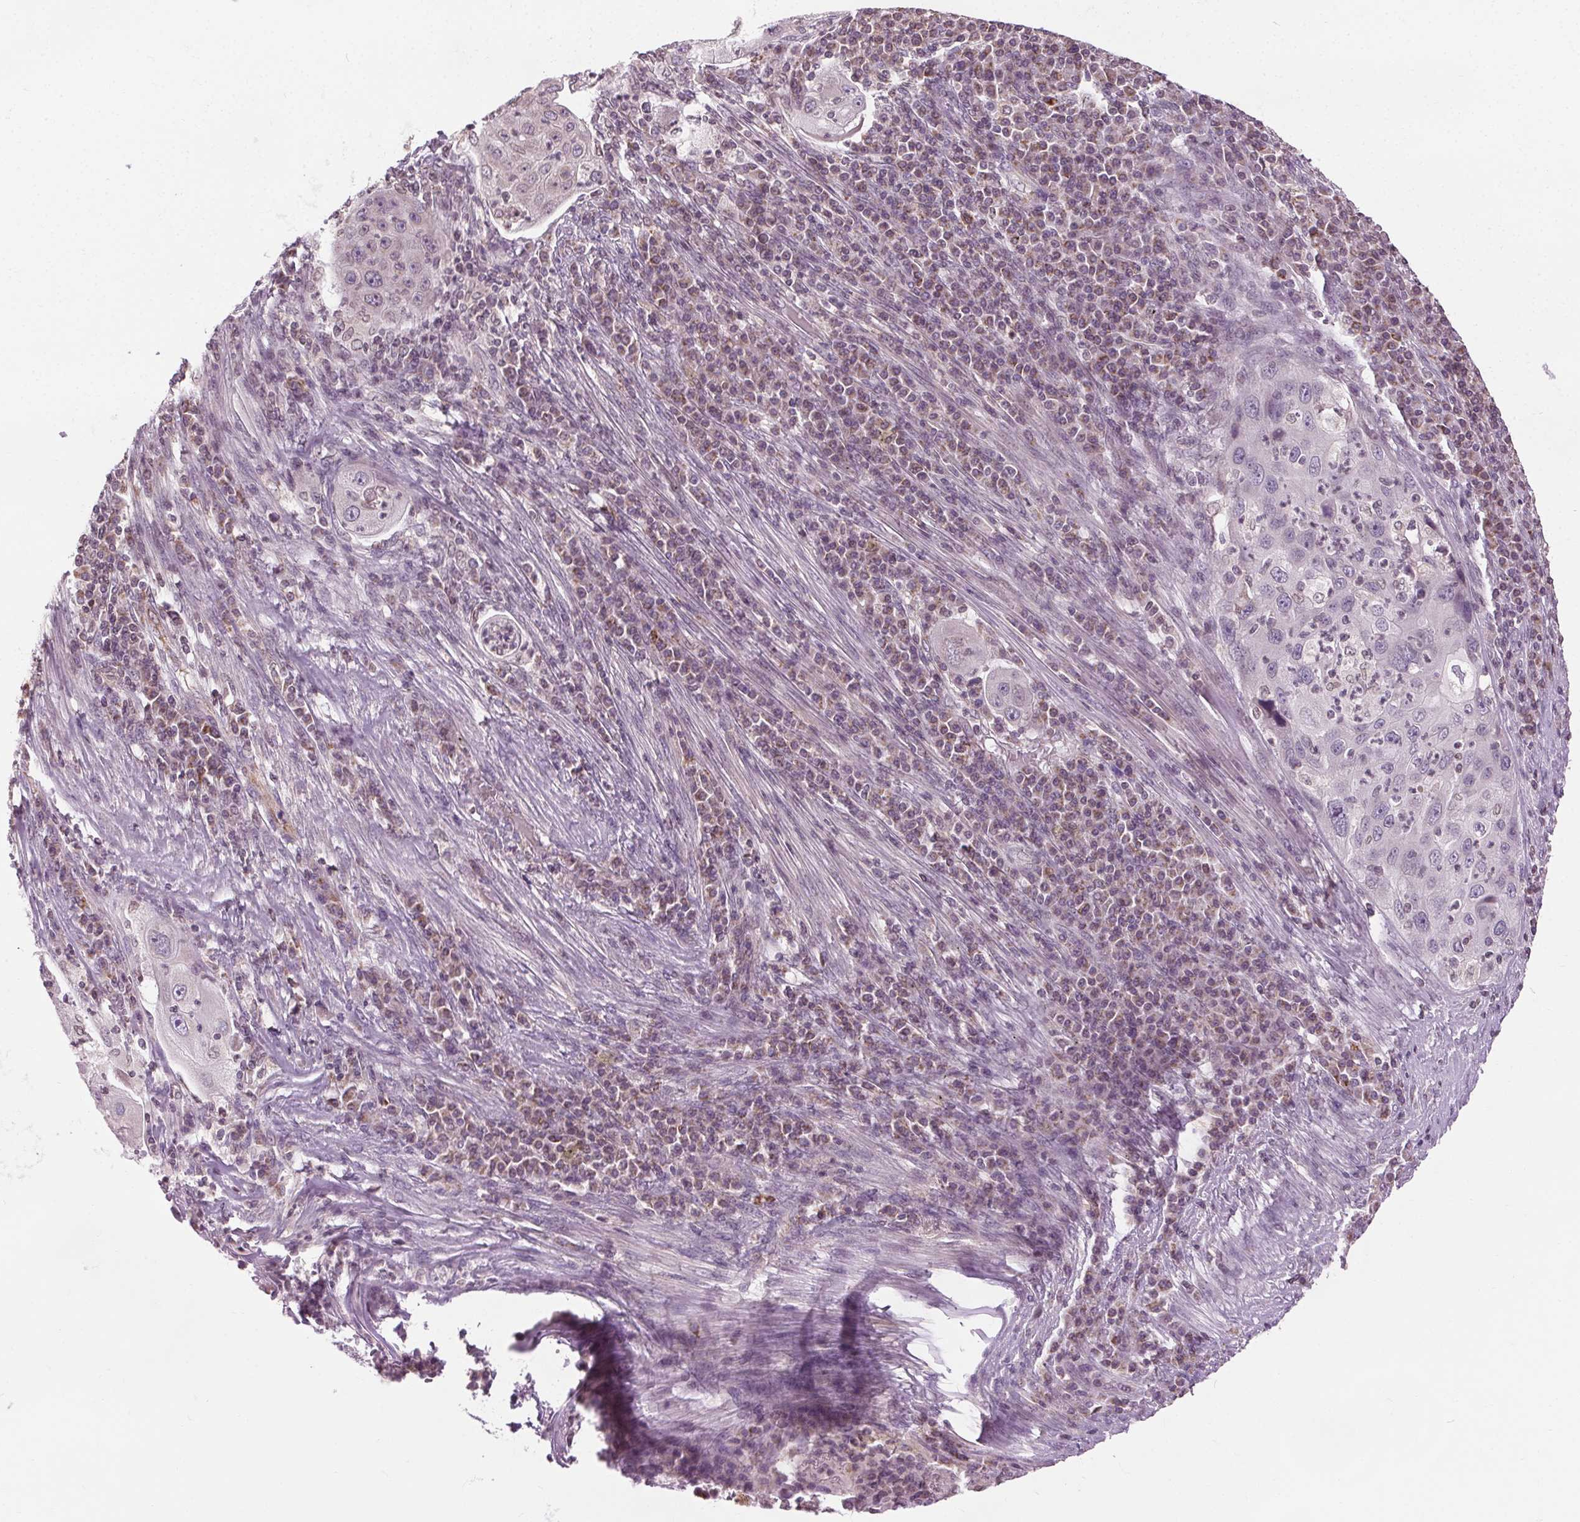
{"staining": {"intensity": "negative", "quantity": "none", "location": "none"}, "tissue": "lung cancer", "cell_type": "Tumor cells", "image_type": "cancer", "snomed": [{"axis": "morphology", "description": "Squamous cell carcinoma, NOS"}, {"axis": "topography", "description": "Lung"}], "caption": "Lung cancer (squamous cell carcinoma) was stained to show a protein in brown. There is no significant positivity in tumor cells.", "gene": "LFNG", "patient": {"sex": "female", "age": 59}}